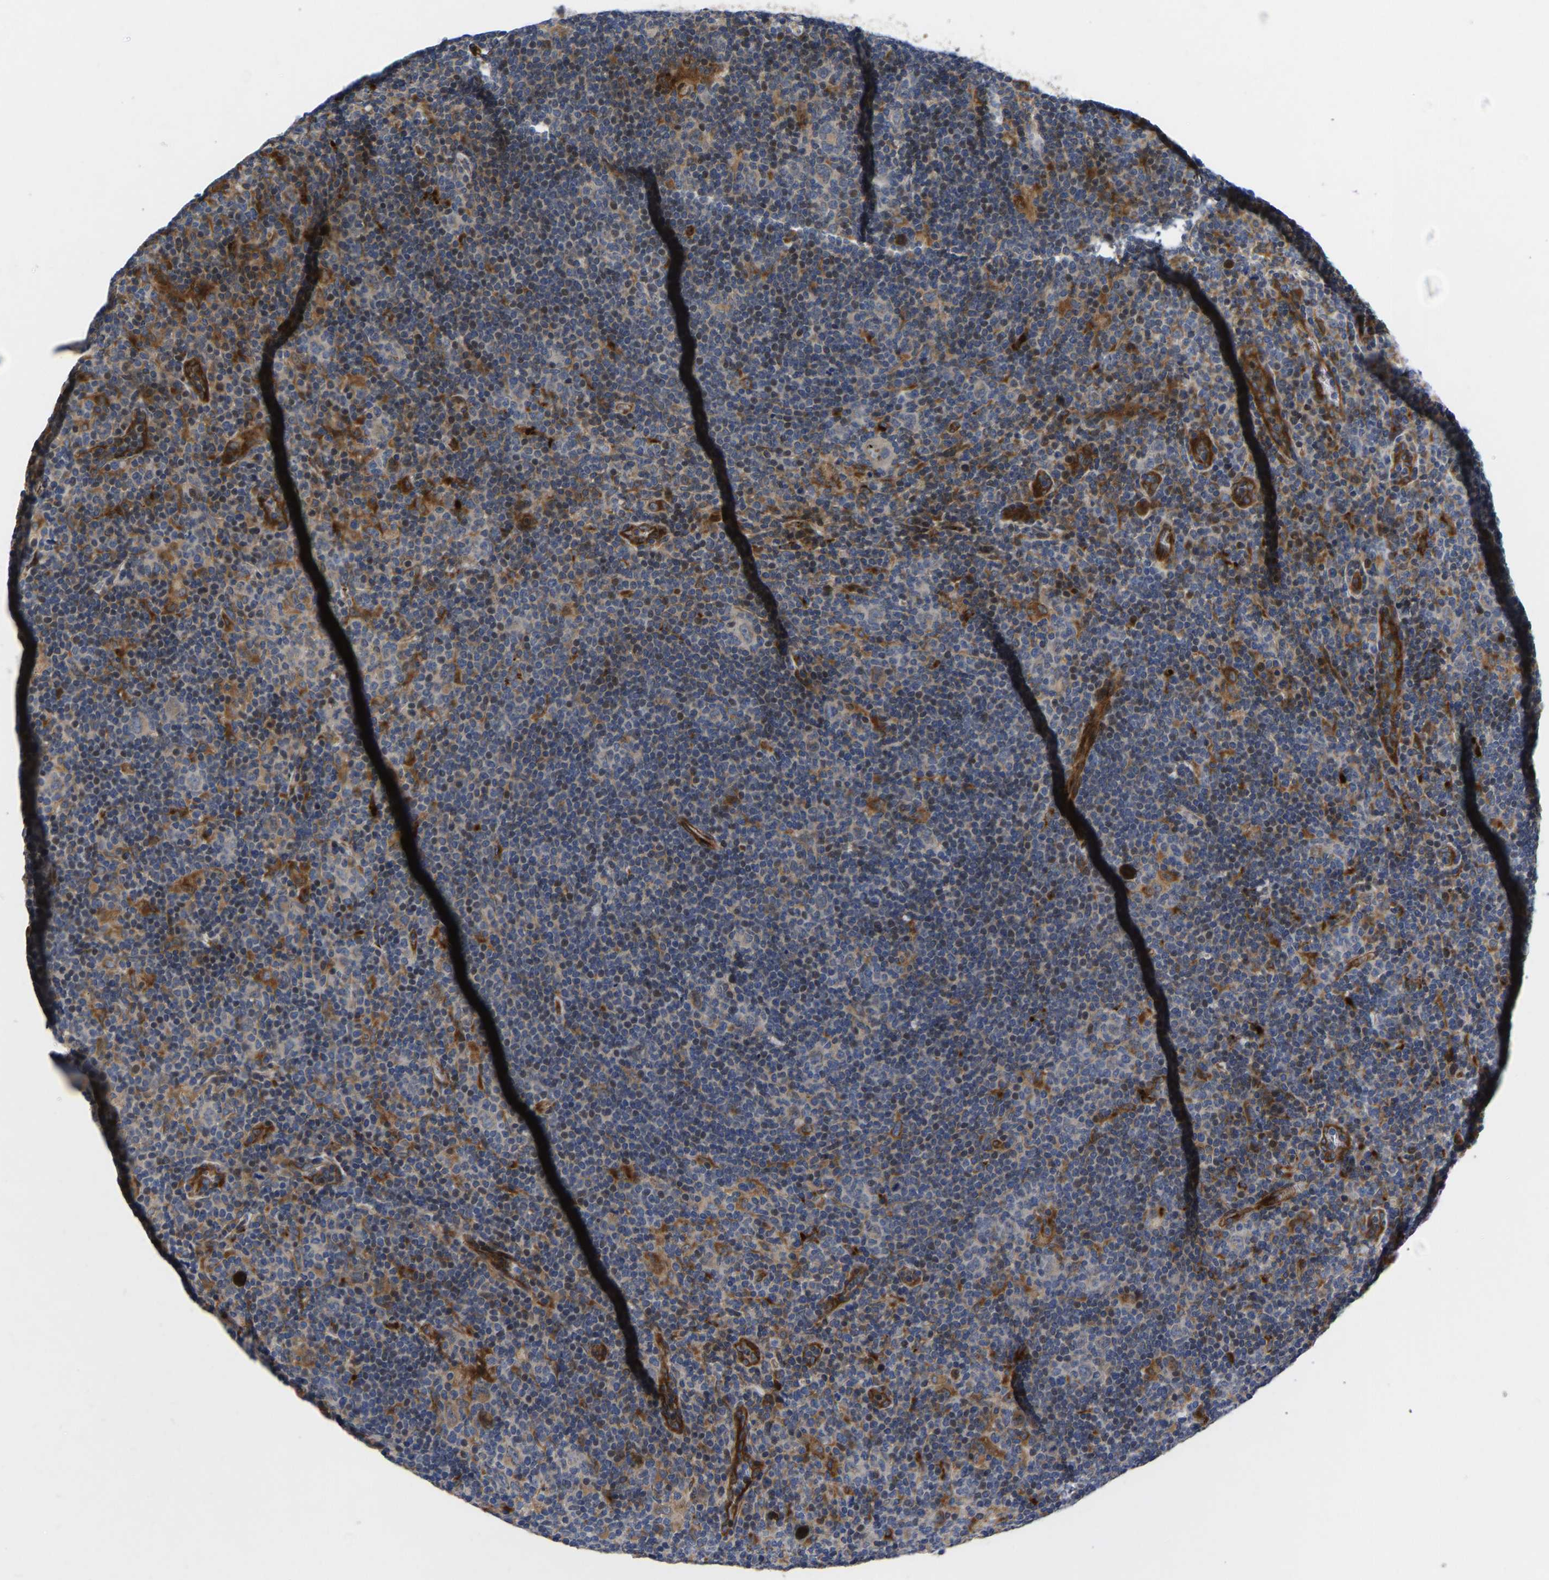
{"staining": {"intensity": "weak", "quantity": "25%-75%", "location": "cytoplasmic/membranous"}, "tissue": "lymphoma", "cell_type": "Tumor cells", "image_type": "cancer", "snomed": [{"axis": "morphology", "description": "Hodgkin's disease, NOS"}, {"axis": "topography", "description": "Lymph node"}], "caption": "Immunohistochemistry staining of lymphoma, which demonstrates low levels of weak cytoplasmic/membranous expression in about 25%-75% of tumor cells indicating weak cytoplasmic/membranous protein staining. The staining was performed using DAB (3,3'-diaminobenzidine) (brown) for protein detection and nuclei were counterstained in hematoxylin (blue).", "gene": "TMEM38B", "patient": {"sex": "female", "age": 57}}